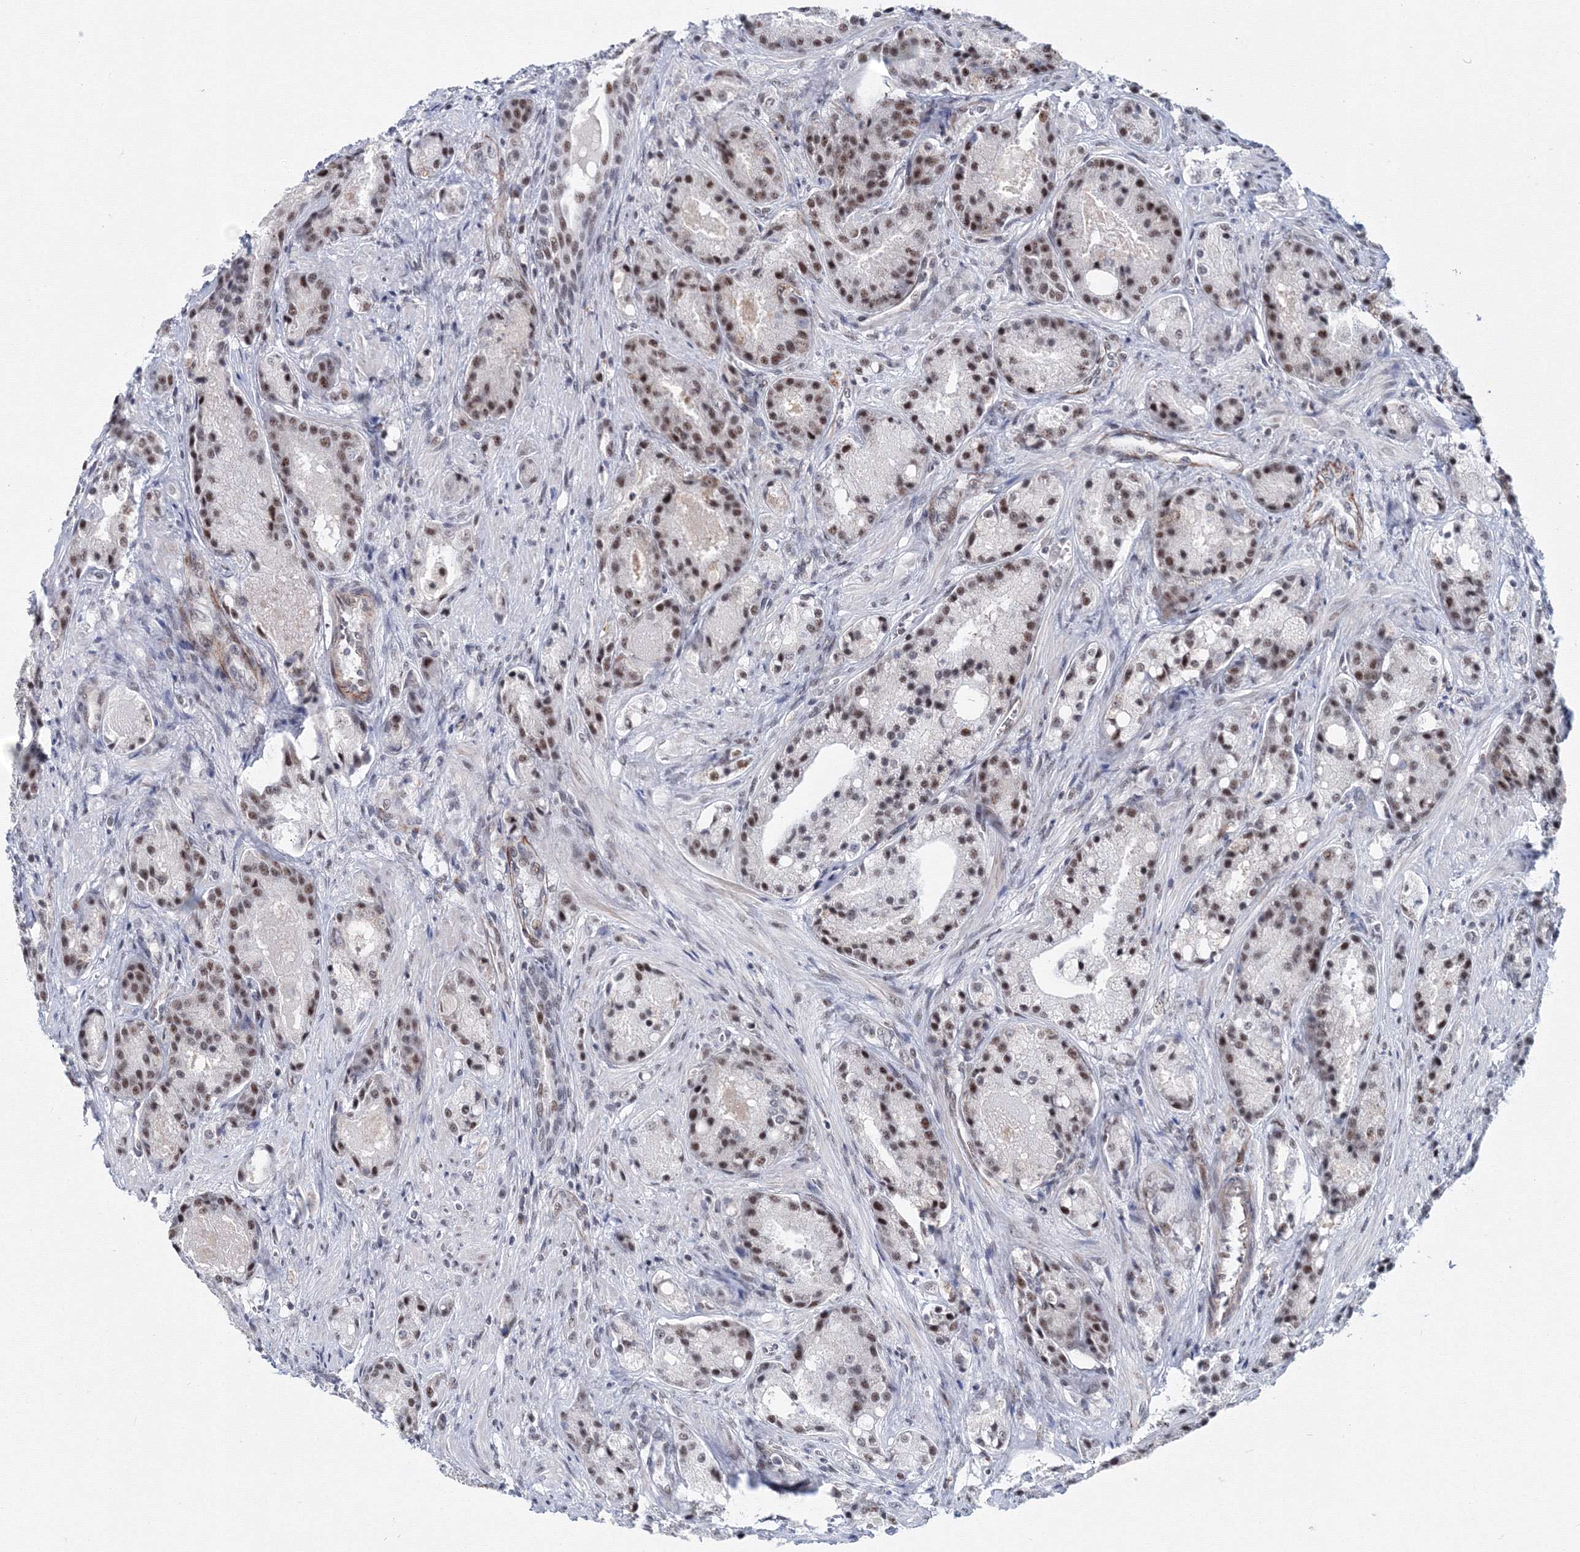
{"staining": {"intensity": "moderate", "quantity": ">75%", "location": "nuclear"}, "tissue": "prostate cancer", "cell_type": "Tumor cells", "image_type": "cancer", "snomed": [{"axis": "morphology", "description": "Adenocarcinoma, High grade"}, {"axis": "topography", "description": "Prostate"}], "caption": "Brown immunohistochemical staining in prostate adenocarcinoma (high-grade) displays moderate nuclear expression in approximately >75% of tumor cells.", "gene": "SF3B6", "patient": {"sex": "male", "age": 60}}